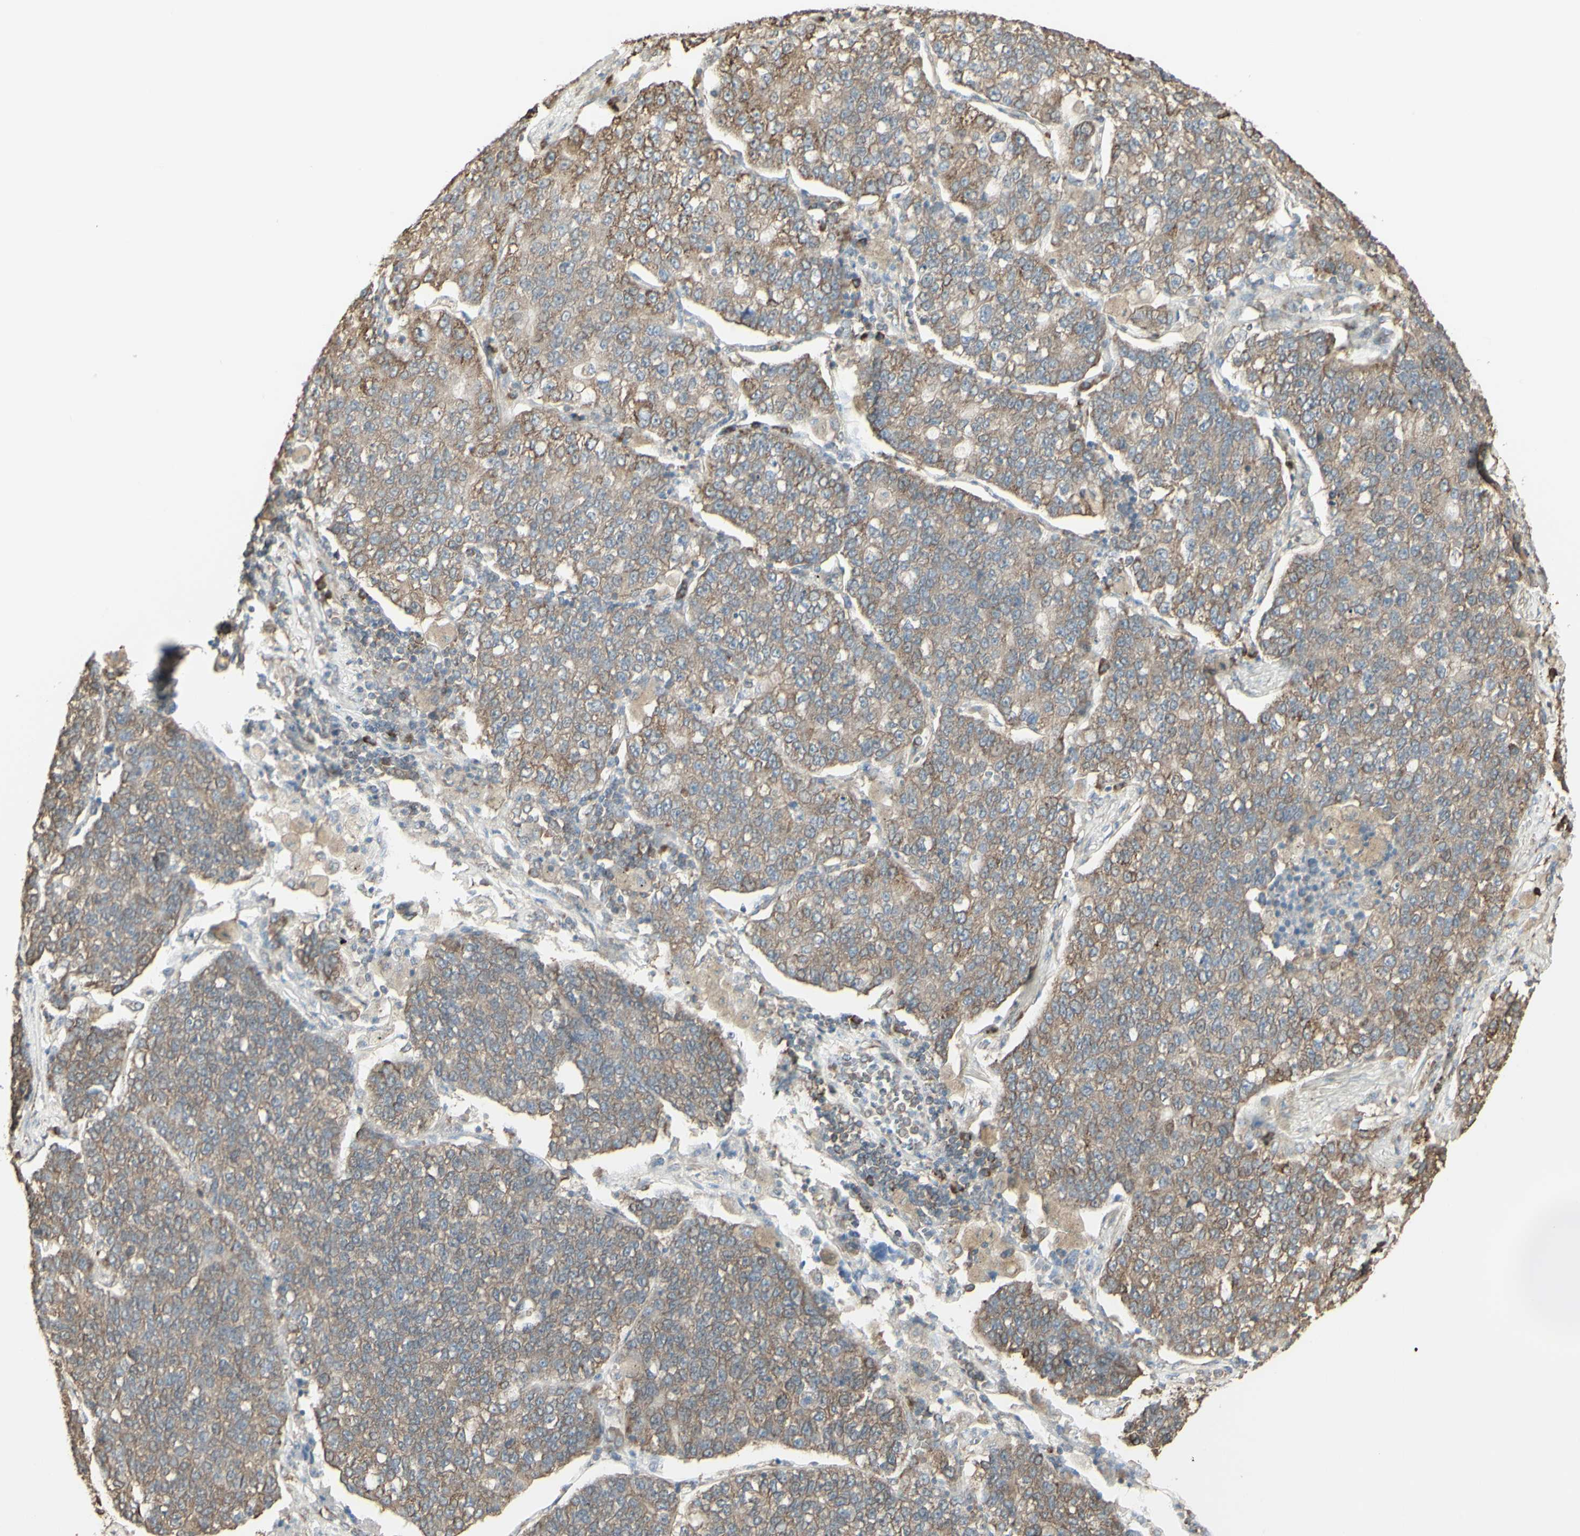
{"staining": {"intensity": "weak", "quantity": ">75%", "location": "cytoplasmic/membranous"}, "tissue": "lung cancer", "cell_type": "Tumor cells", "image_type": "cancer", "snomed": [{"axis": "morphology", "description": "Adenocarcinoma, NOS"}, {"axis": "topography", "description": "Lung"}], "caption": "Protein staining shows weak cytoplasmic/membranous staining in approximately >75% of tumor cells in lung adenocarcinoma. Immunohistochemistry stains the protein in brown and the nuclei are stained blue.", "gene": "EEF1B2", "patient": {"sex": "male", "age": 49}}